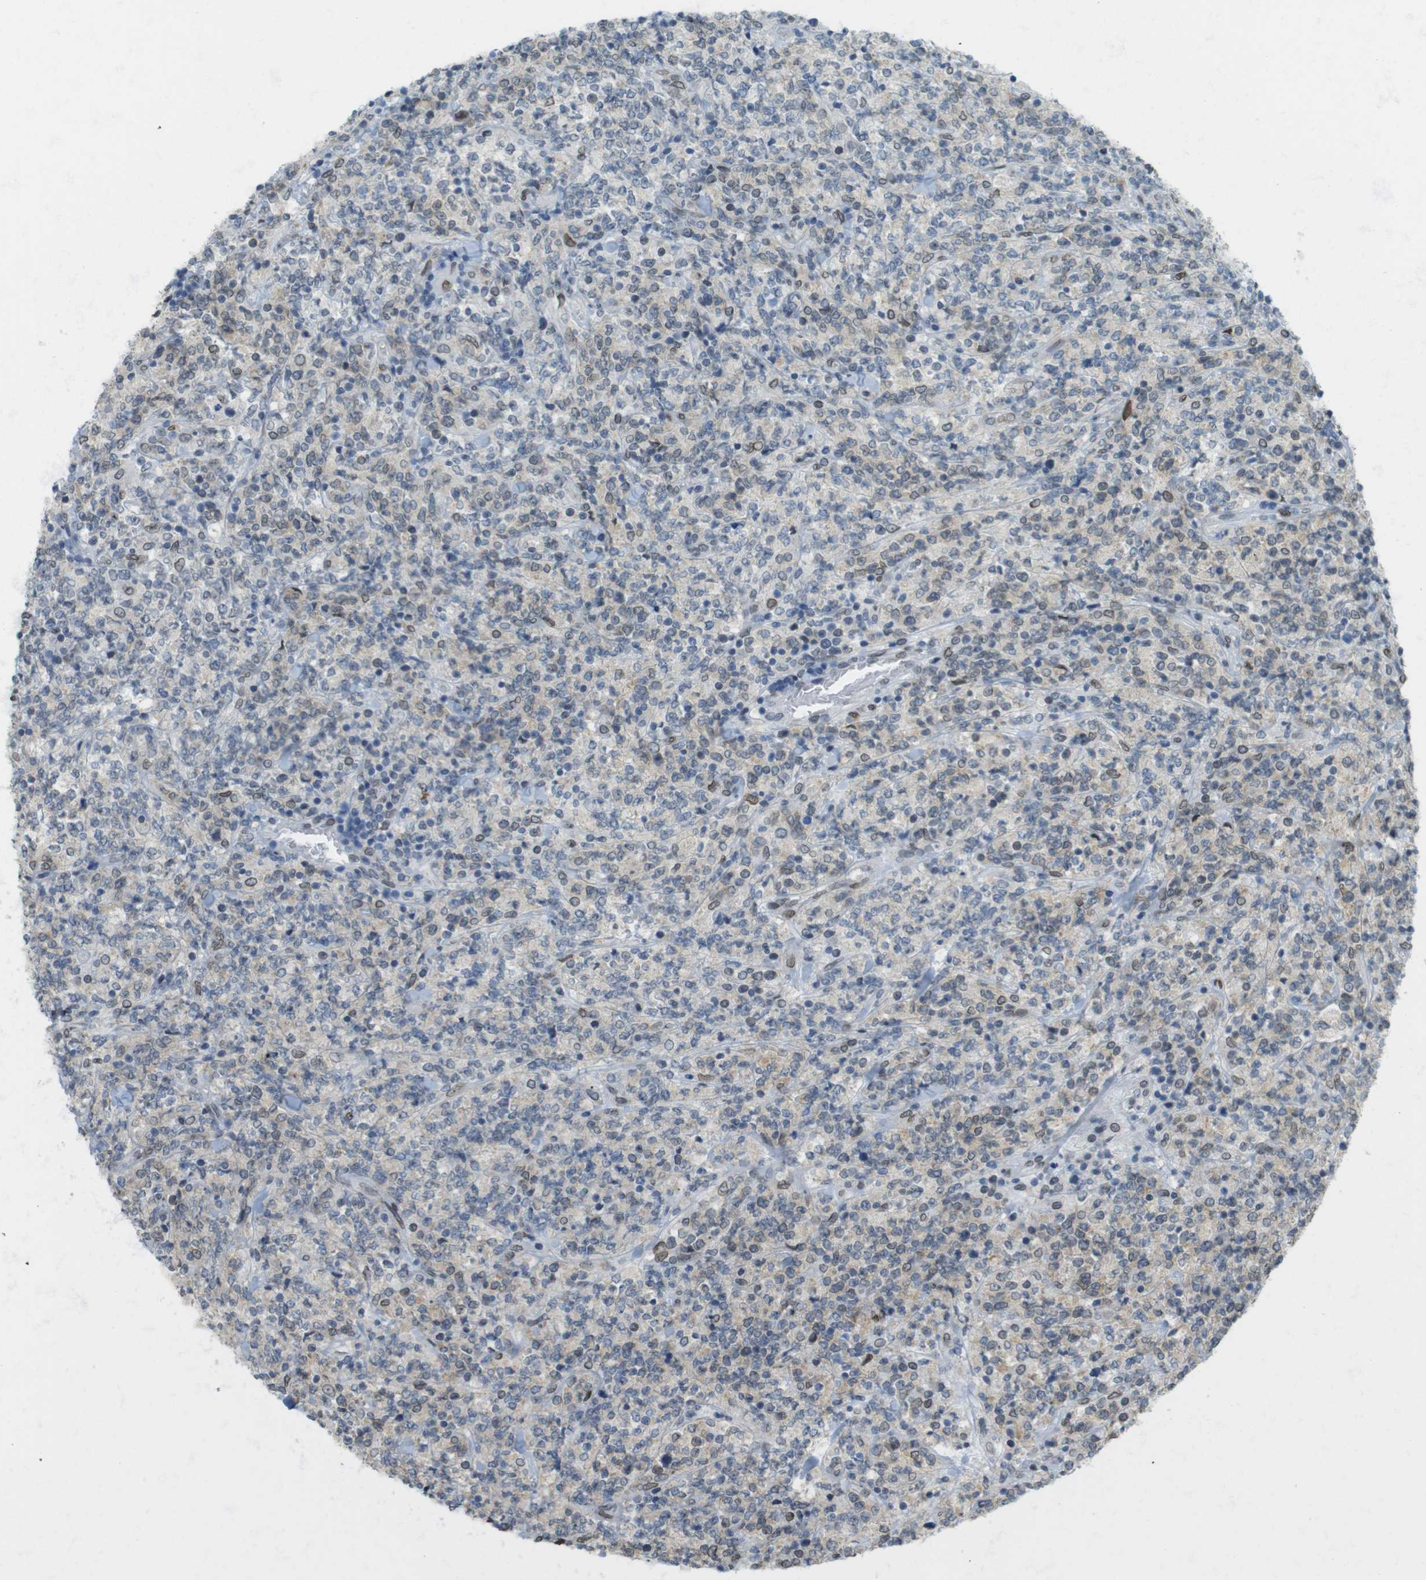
{"staining": {"intensity": "moderate", "quantity": "<25%", "location": "cytoplasmic/membranous,nuclear"}, "tissue": "lymphoma", "cell_type": "Tumor cells", "image_type": "cancer", "snomed": [{"axis": "morphology", "description": "Malignant lymphoma, non-Hodgkin's type, High grade"}, {"axis": "topography", "description": "Soft tissue"}], "caption": "Protein expression analysis of human malignant lymphoma, non-Hodgkin's type (high-grade) reveals moderate cytoplasmic/membranous and nuclear expression in approximately <25% of tumor cells. (brown staining indicates protein expression, while blue staining denotes nuclei).", "gene": "ARL6IP6", "patient": {"sex": "male", "age": 18}}